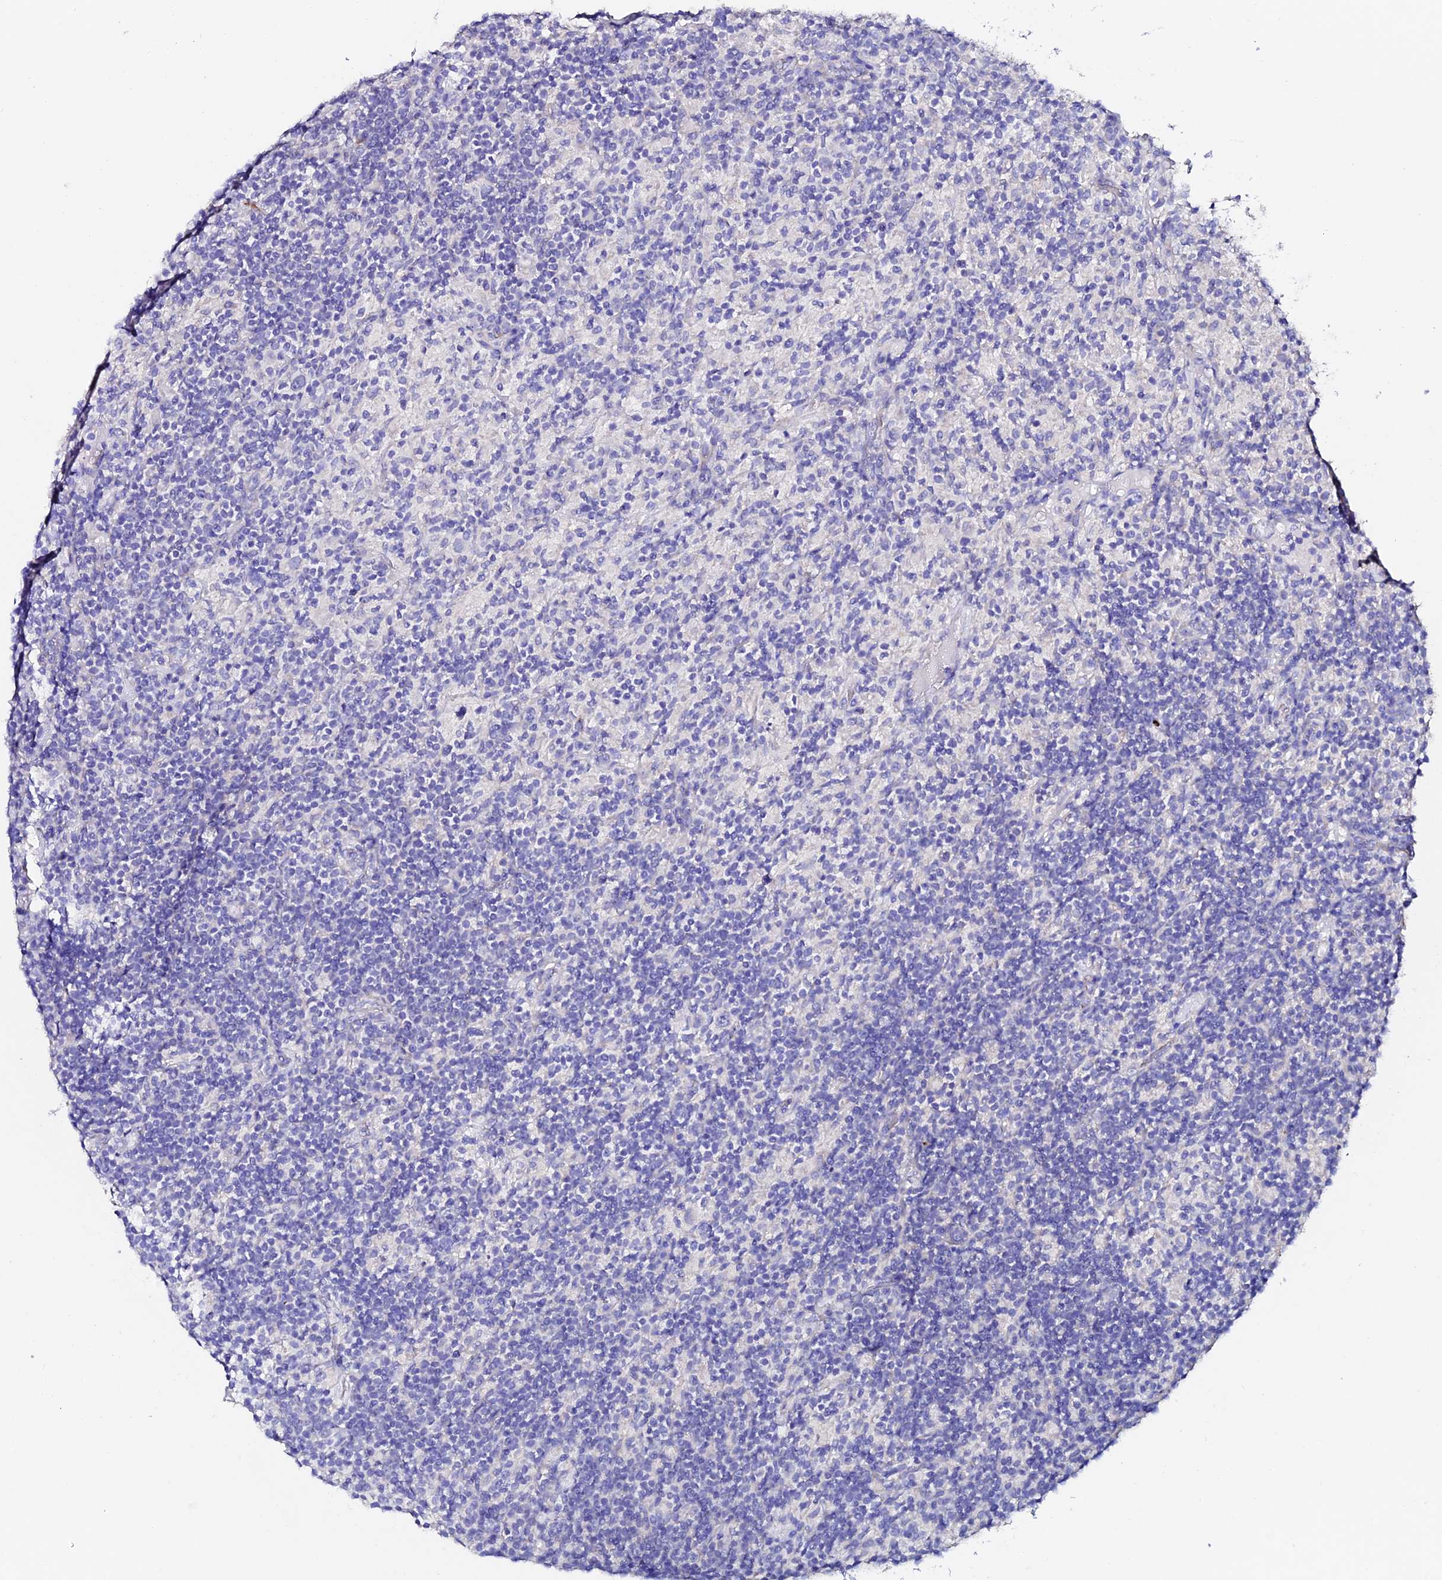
{"staining": {"intensity": "negative", "quantity": "none", "location": "none"}, "tissue": "lymphoma", "cell_type": "Tumor cells", "image_type": "cancer", "snomed": [{"axis": "morphology", "description": "Hodgkin's disease, NOS"}, {"axis": "topography", "description": "Lymph node"}], "caption": "High magnification brightfield microscopy of lymphoma stained with DAB (3,3'-diaminobenzidine) (brown) and counterstained with hematoxylin (blue): tumor cells show no significant expression. (DAB immunohistochemistry with hematoxylin counter stain).", "gene": "ESM1", "patient": {"sex": "male", "age": 70}}